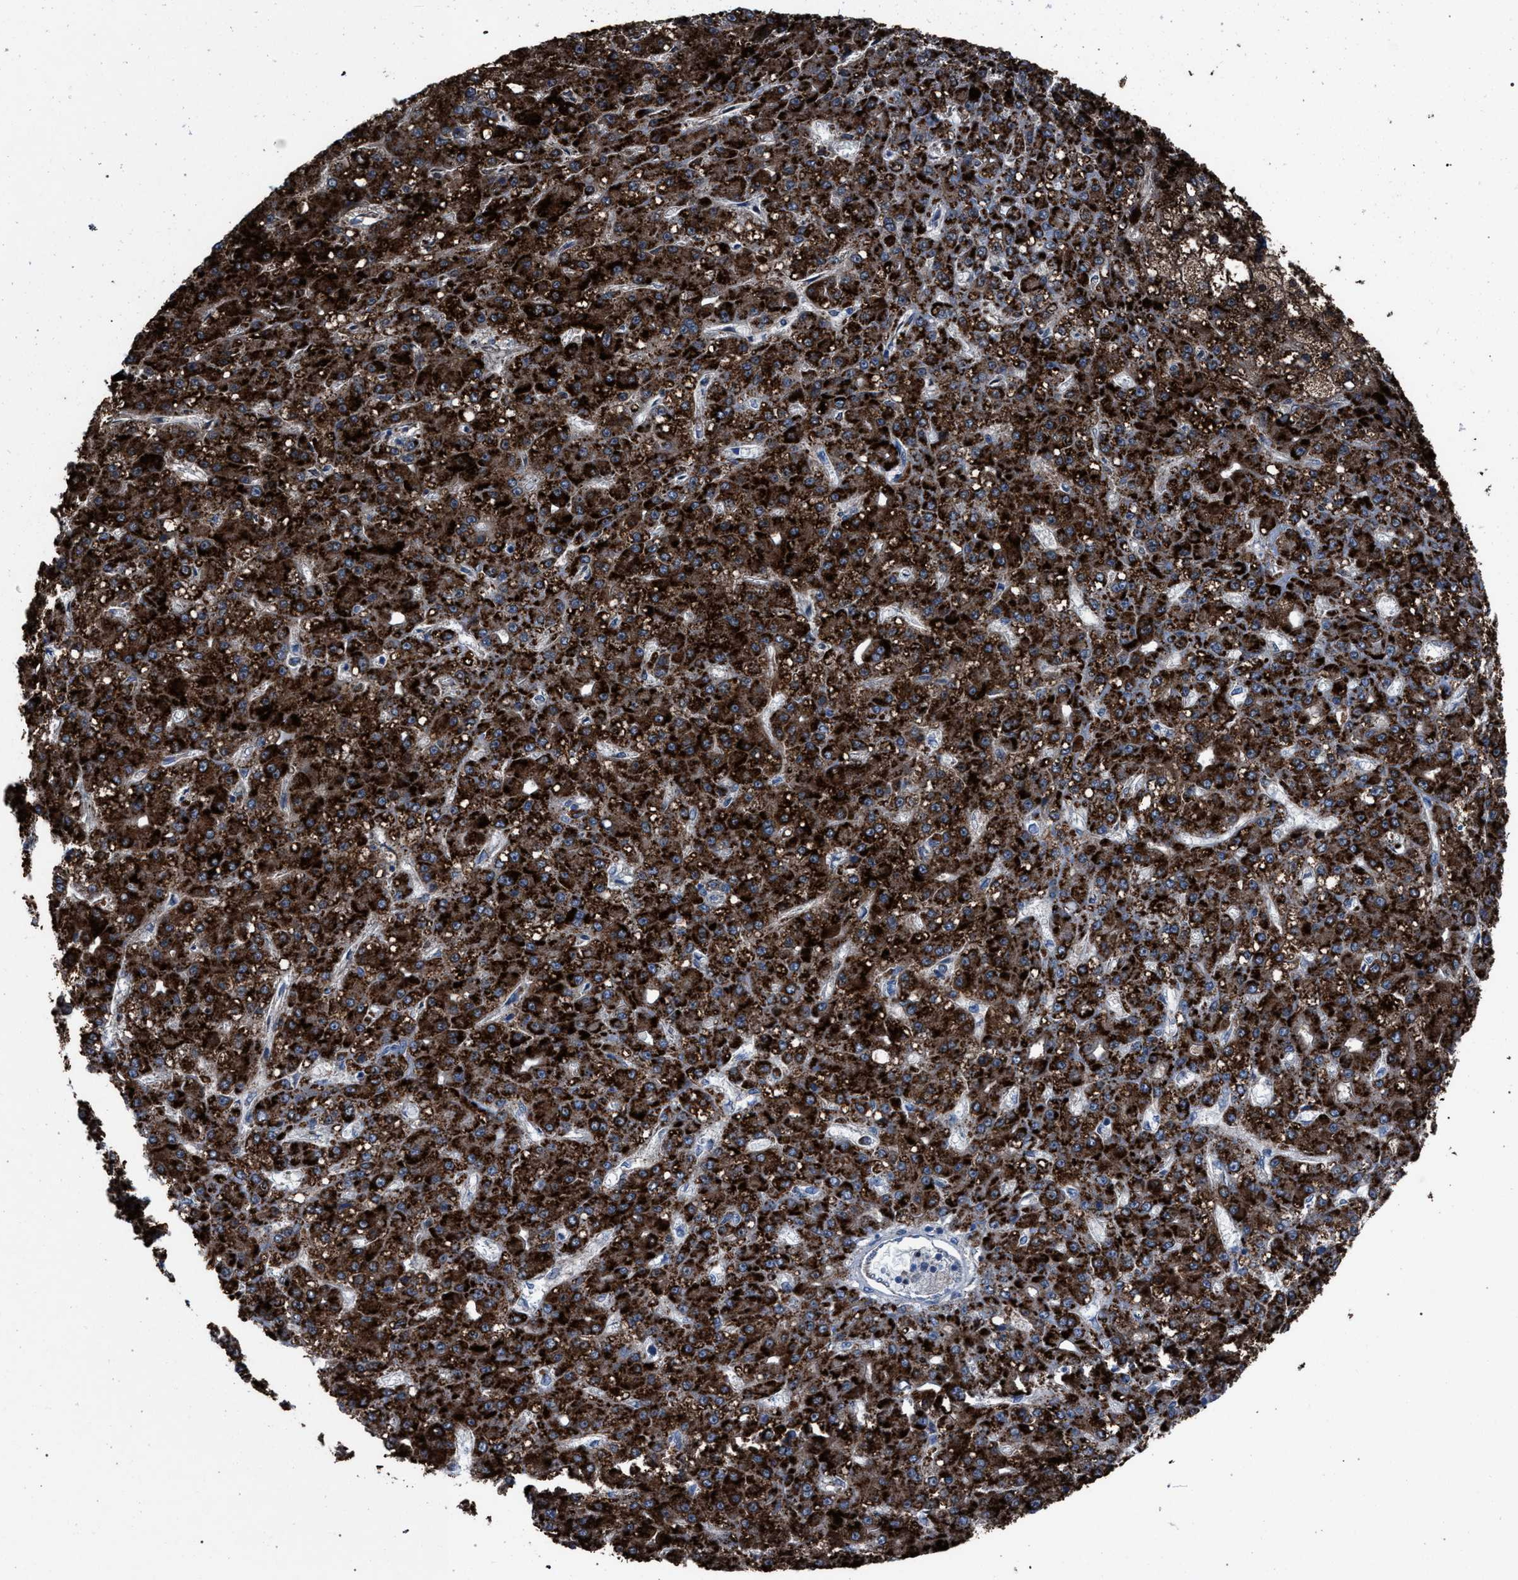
{"staining": {"intensity": "strong", "quantity": ">75%", "location": "cytoplasmic/membranous"}, "tissue": "liver cancer", "cell_type": "Tumor cells", "image_type": "cancer", "snomed": [{"axis": "morphology", "description": "Carcinoma, Hepatocellular, NOS"}, {"axis": "topography", "description": "Liver"}], "caption": "Brown immunohistochemical staining in human liver hepatocellular carcinoma demonstrates strong cytoplasmic/membranous positivity in approximately >75% of tumor cells.", "gene": "HSD17B4", "patient": {"sex": "male", "age": 67}}